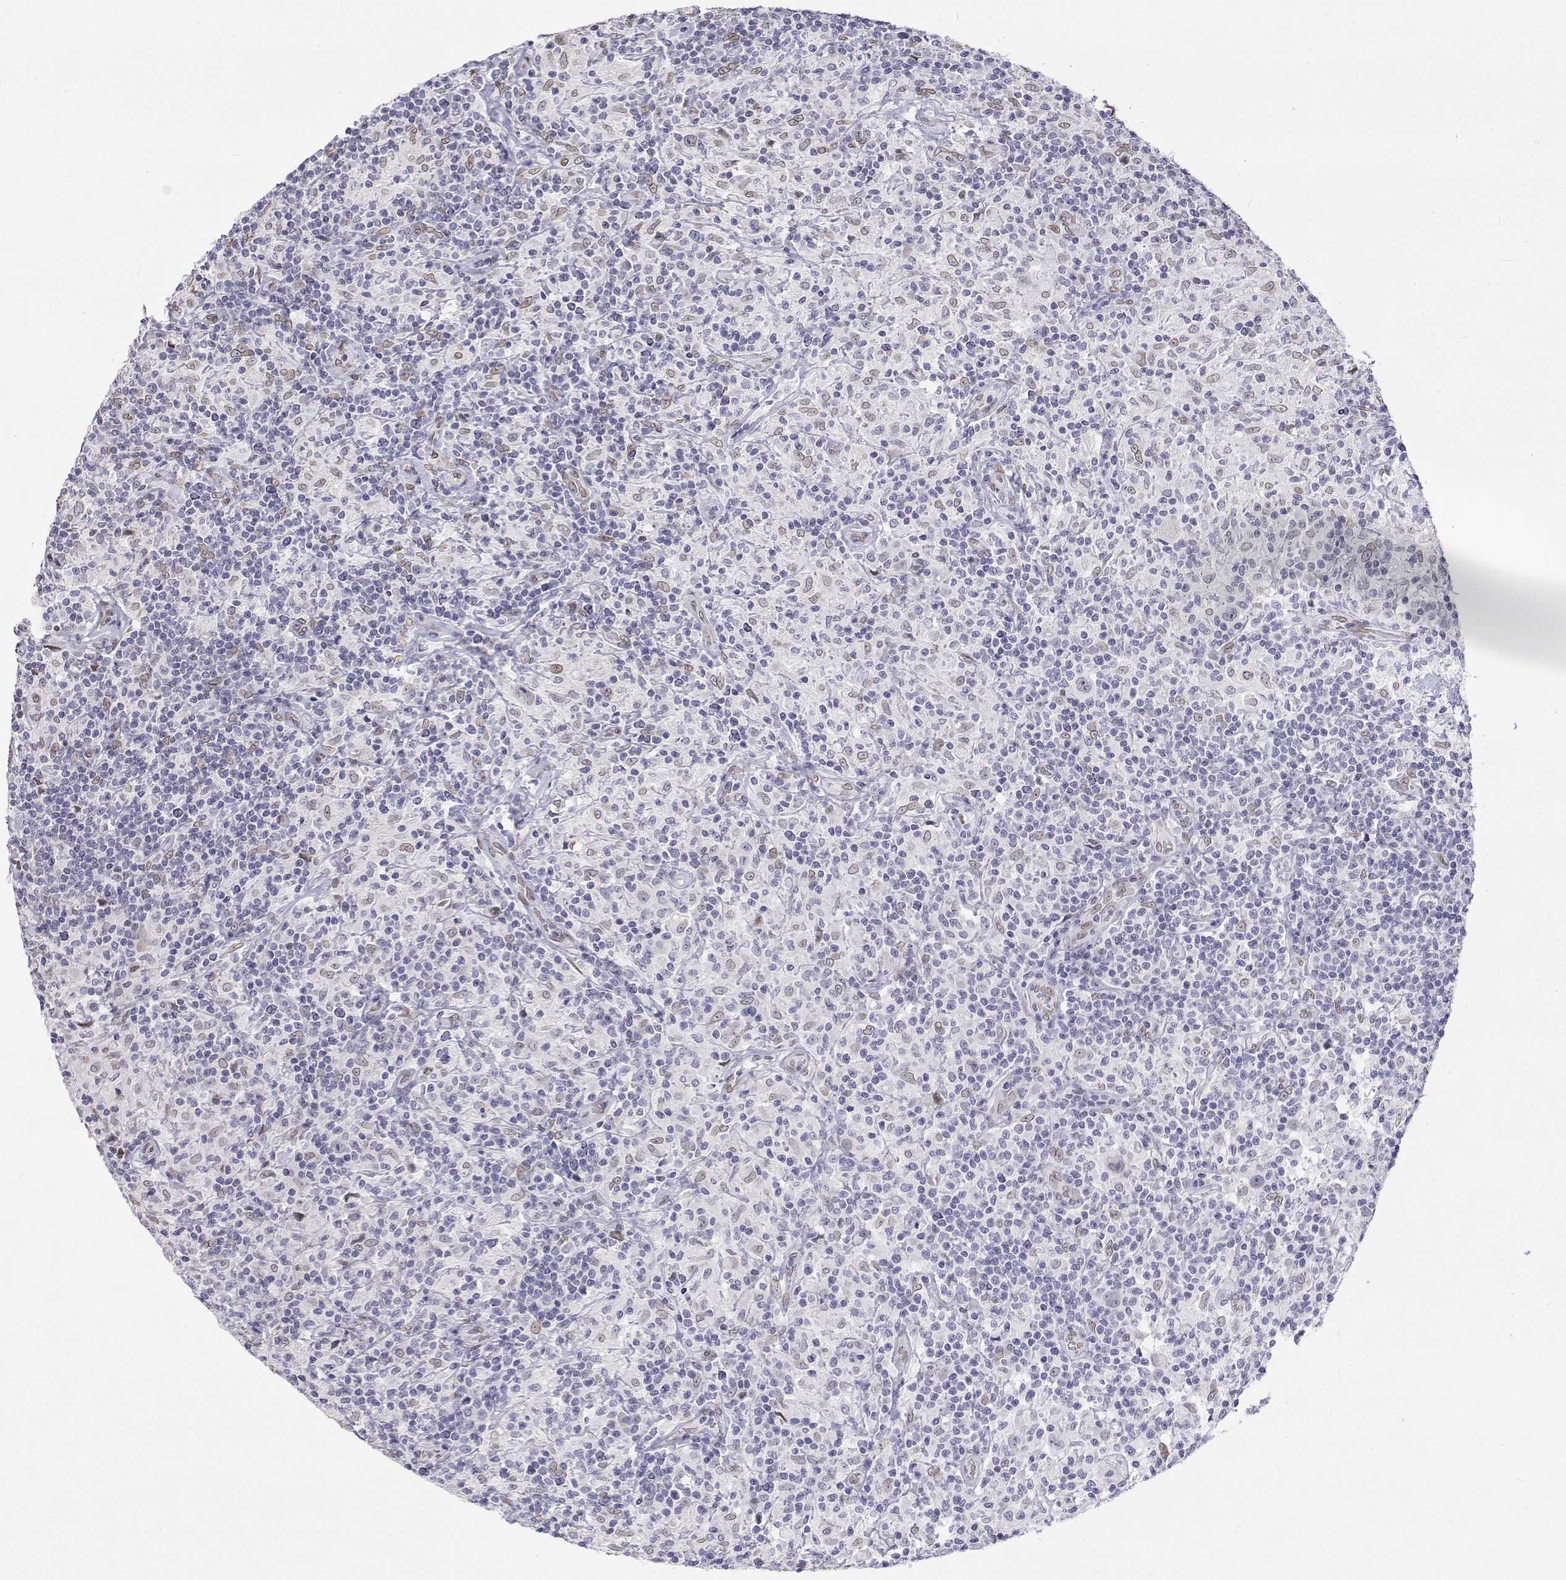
{"staining": {"intensity": "negative", "quantity": "none", "location": "none"}, "tissue": "lymphoma", "cell_type": "Tumor cells", "image_type": "cancer", "snomed": [{"axis": "morphology", "description": "Hodgkin's disease, NOS"}, {"axis": "topography", "description": "Lymph node"}], "caption": "Histopathology image shows no significant protein positivity in tumor cells of Hodgkin's disease. The staining was performed using DAB to visualize the protein expression in brown, while the nuclei were stained in blue with hematoxylin (Magnification: 20x).", "gene": "ZNF532", "patient": {"sex": "male", "age": 70}}